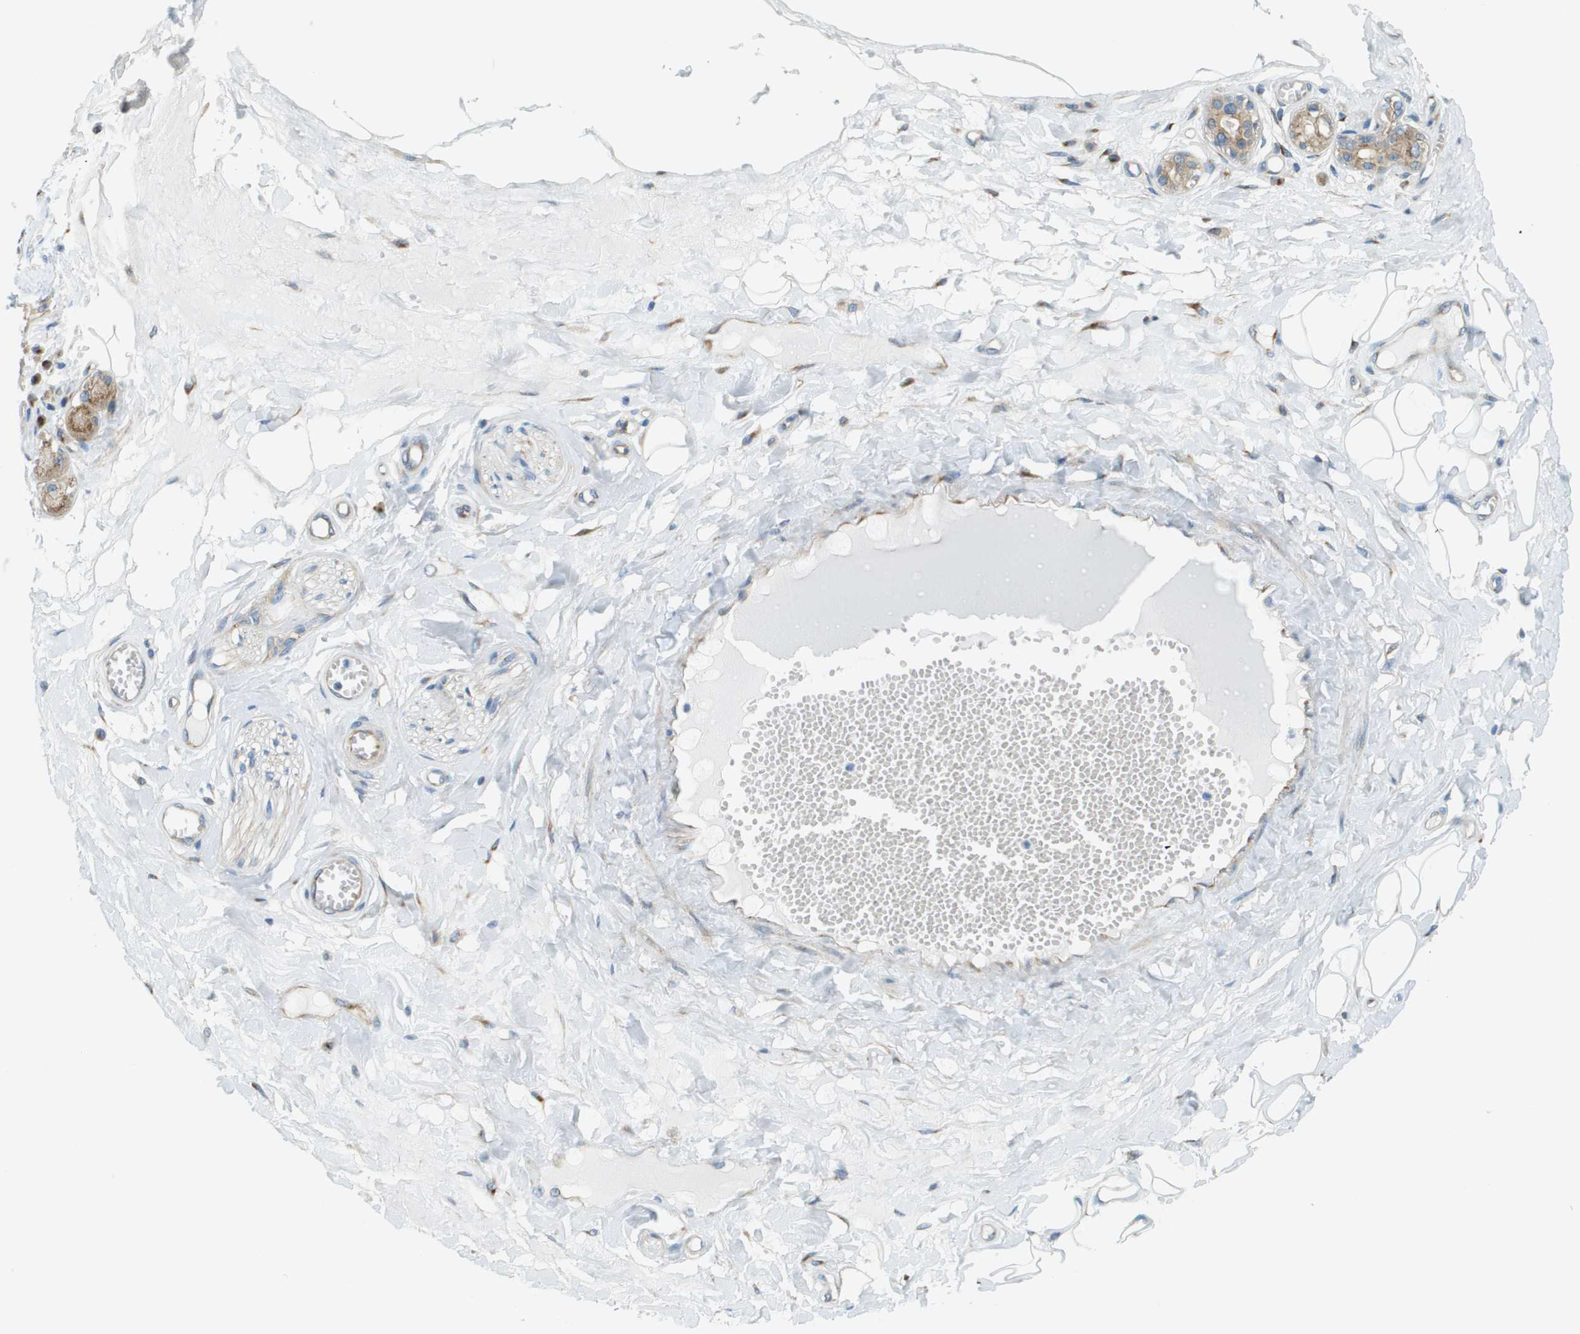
{"staining": {"intensity": "negative", "quantity": "none", "location": "none"}, "tissue": "adipose tissue", "cell_type": "Adipocytes", "image_type": "normal", "snomed": [{"axis": "morphology", "description": "Normal tissue, NOS"}, {"axis": "morphology", "description": "Inflammation, NOS"}, {"axis": "topography", "description": "Salivary gland"}, {"axis": "topography", "description": "Peripheral nerve tissue"}], "caption": "Immunohistochemistry histopathology image of unremarkable adipose tissue: human adipose tissue stained with DAB (3,3'-diaminobenzidine) shows no significant protein expression in adipocytes.", "gene": "ACBD3", "patient": {"sex": "female", "age": 75}}